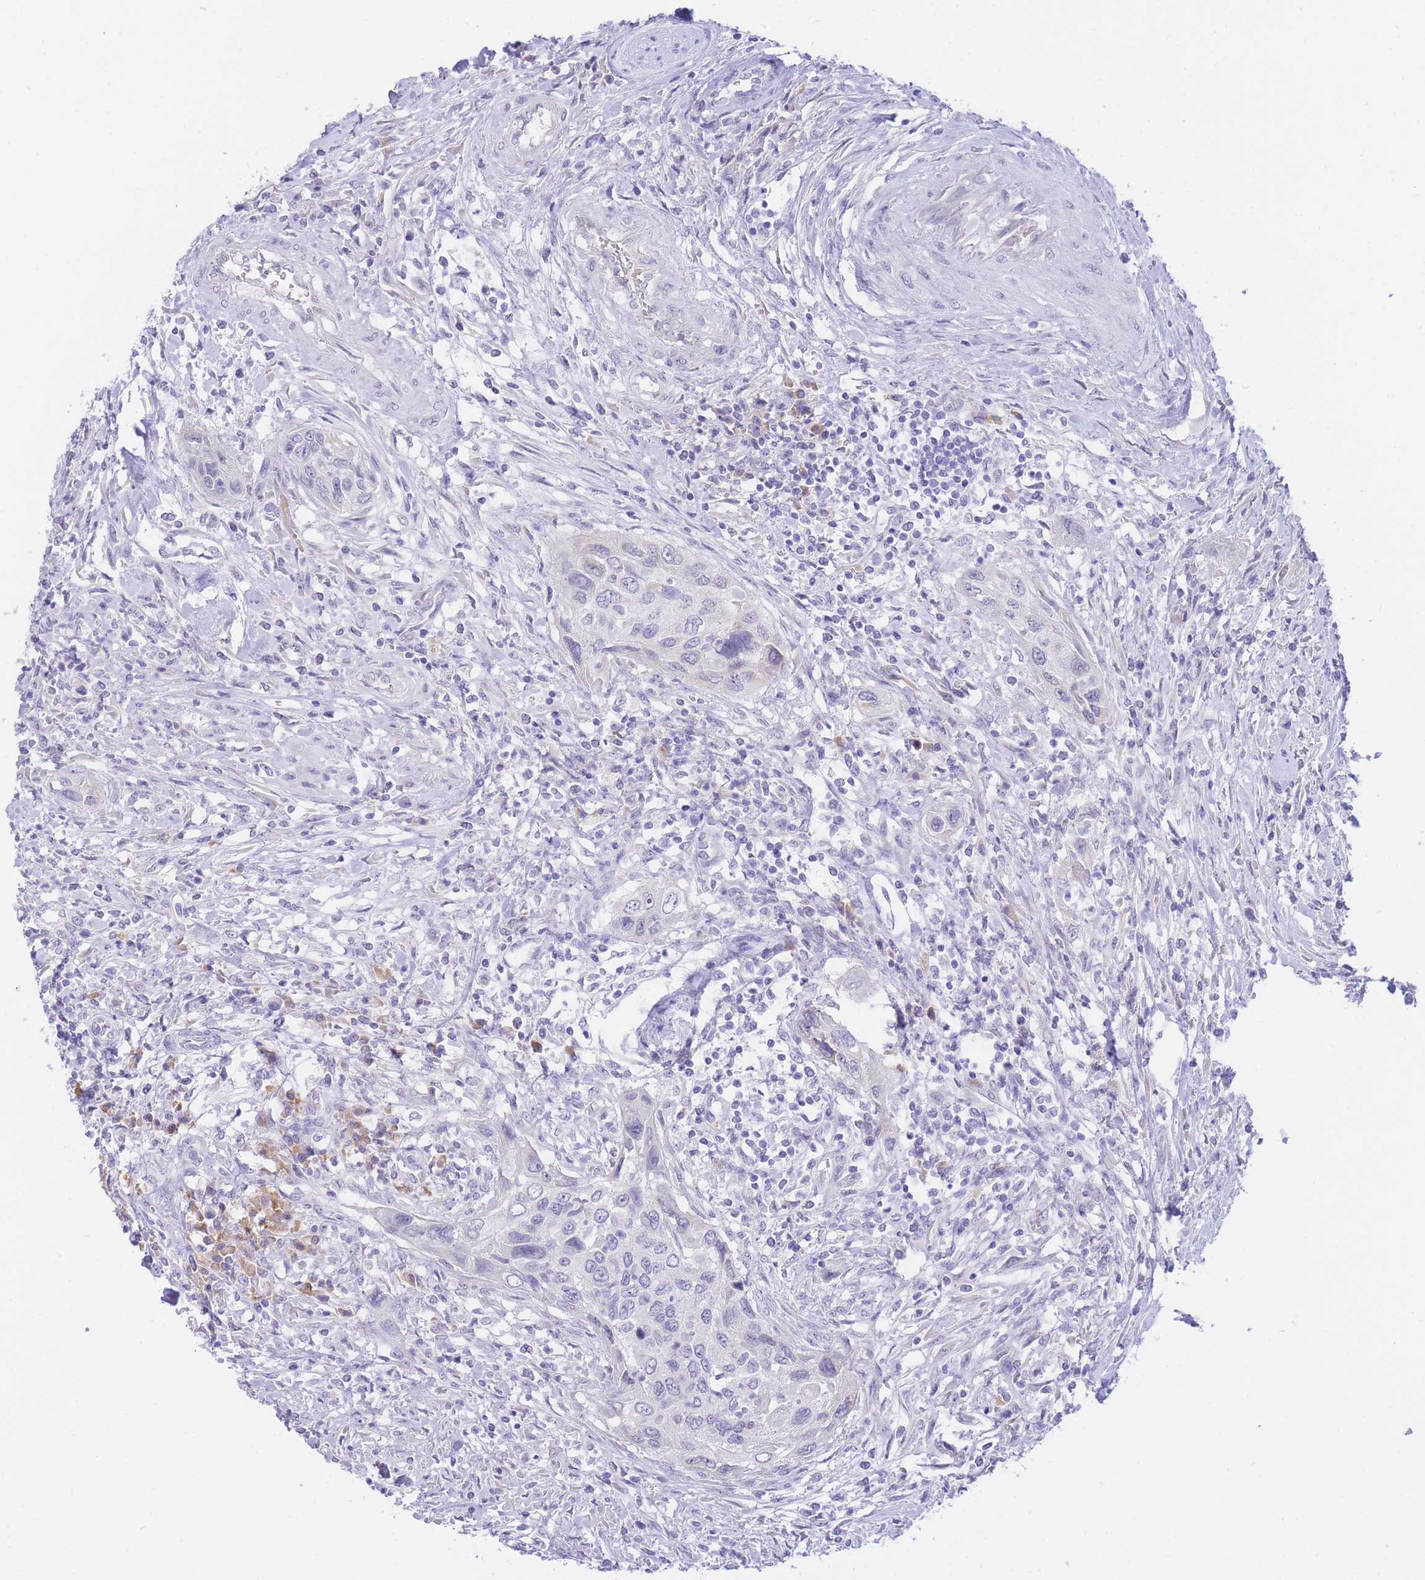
{"staining": {"intensity": "negative", "quantity": "none", "location": "none"}, "tissue": "urothelial cancer", "cell_type": "Tumor cells", "image_type": "cancer", "snomed": [{"axis": "morphology", "description": "Urothelial carcinoma, High grade"}, {"axis": "topography", "description": "Urinary bladder"}], "caption": "There is no significant staining in tumor cells of urothelial cancer.", "gene": "SSUH2", "patient": {"sex": "female", "age": 60}}